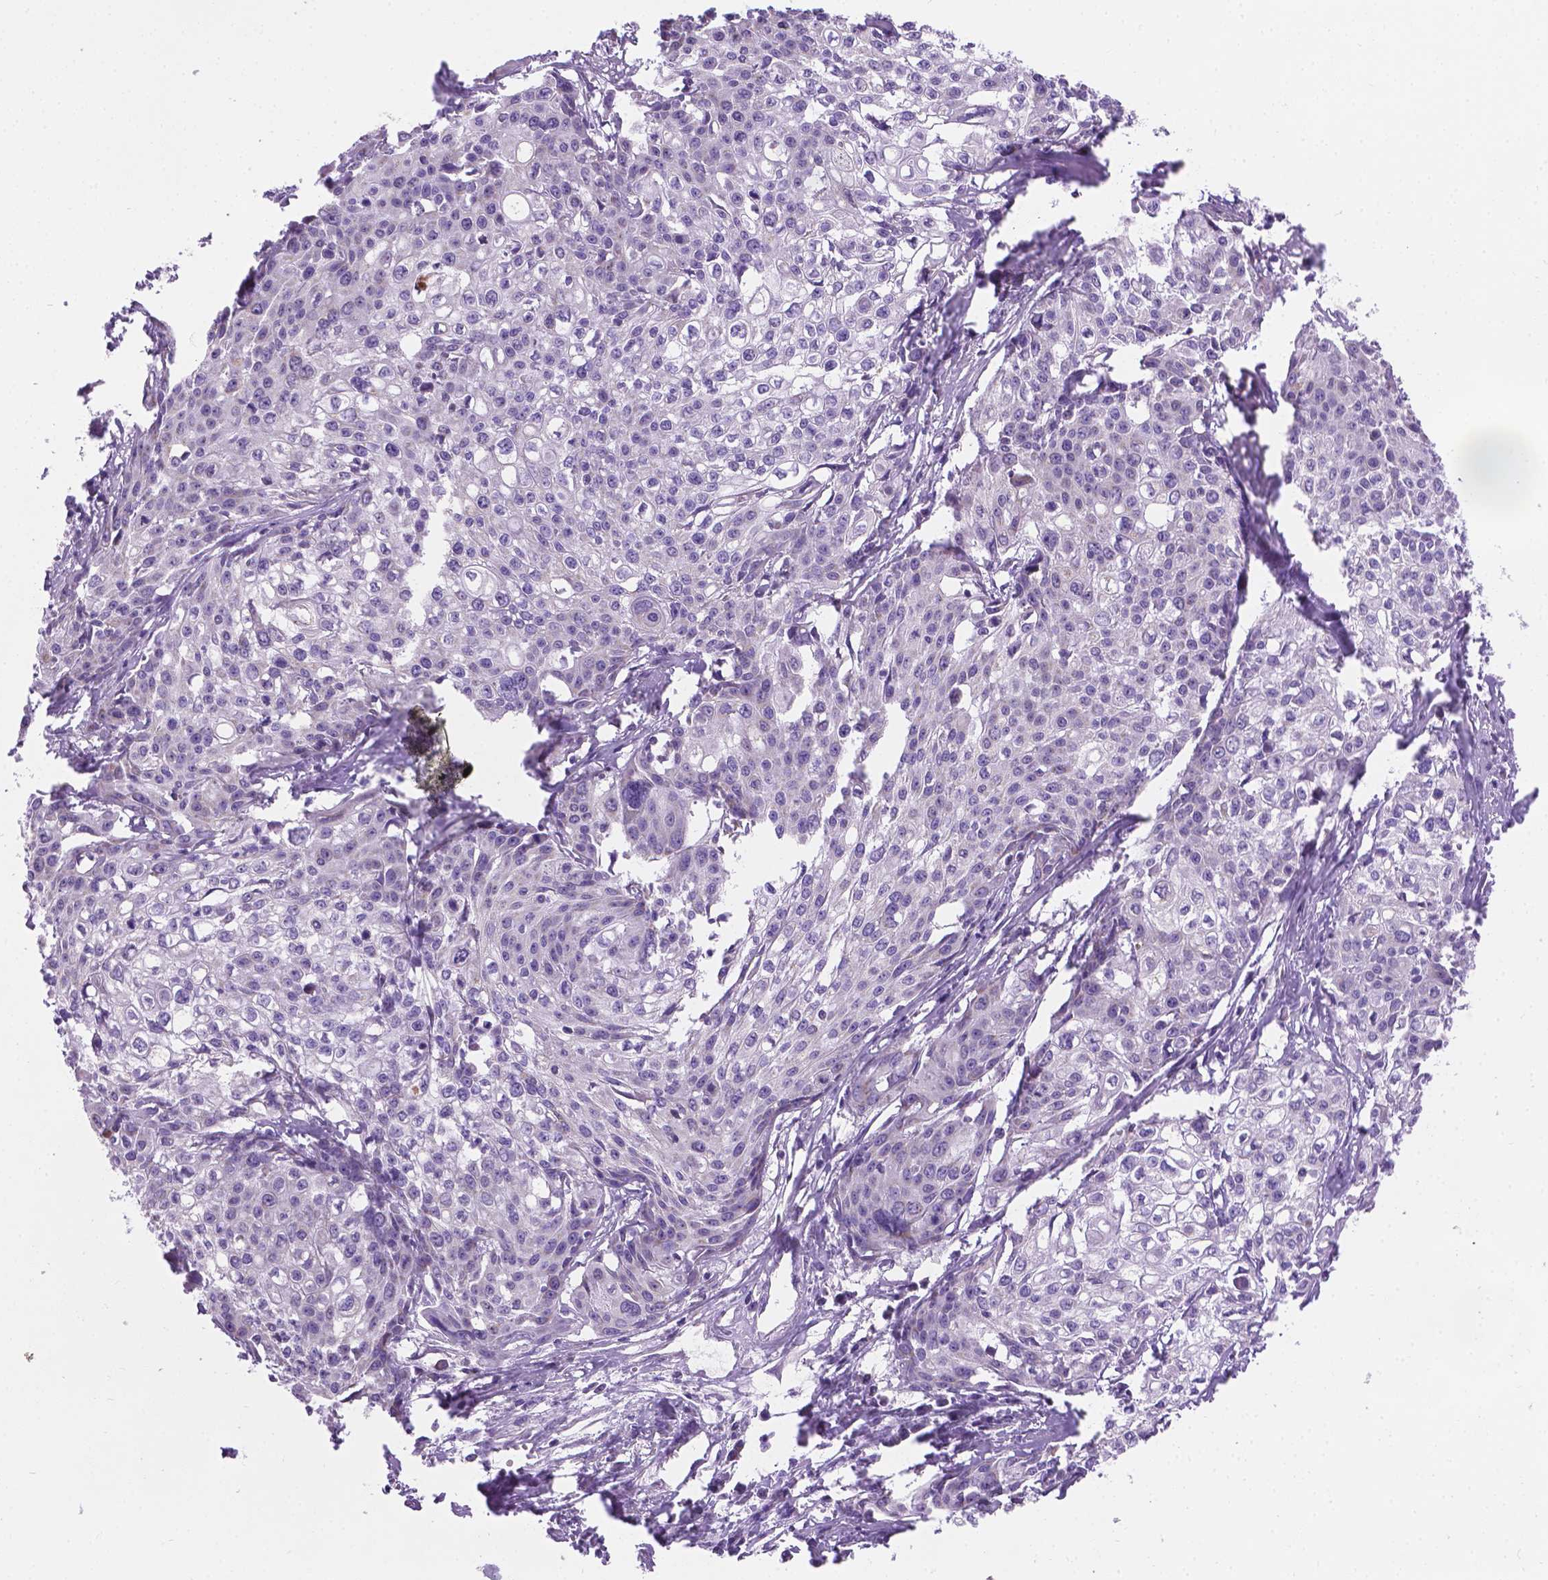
{"staining": {"intensity": "negative", "quantity": "none", "location": "none"}, "tissue": "cervical cancer", "cell_type": "Tumor cells", "image_type": "cancer", "snomed": [{"axis": "morphology", "description": "Squamous cell carcinoma, NOS"}, {"axis": "topography", "description": "Cervix"}], "caption": "Micrograph shows no protein positivity in tumor cells of cervical cancer tissue.", "gene": "CSPG5", "patient": {"sex": "female", "age": 39}}